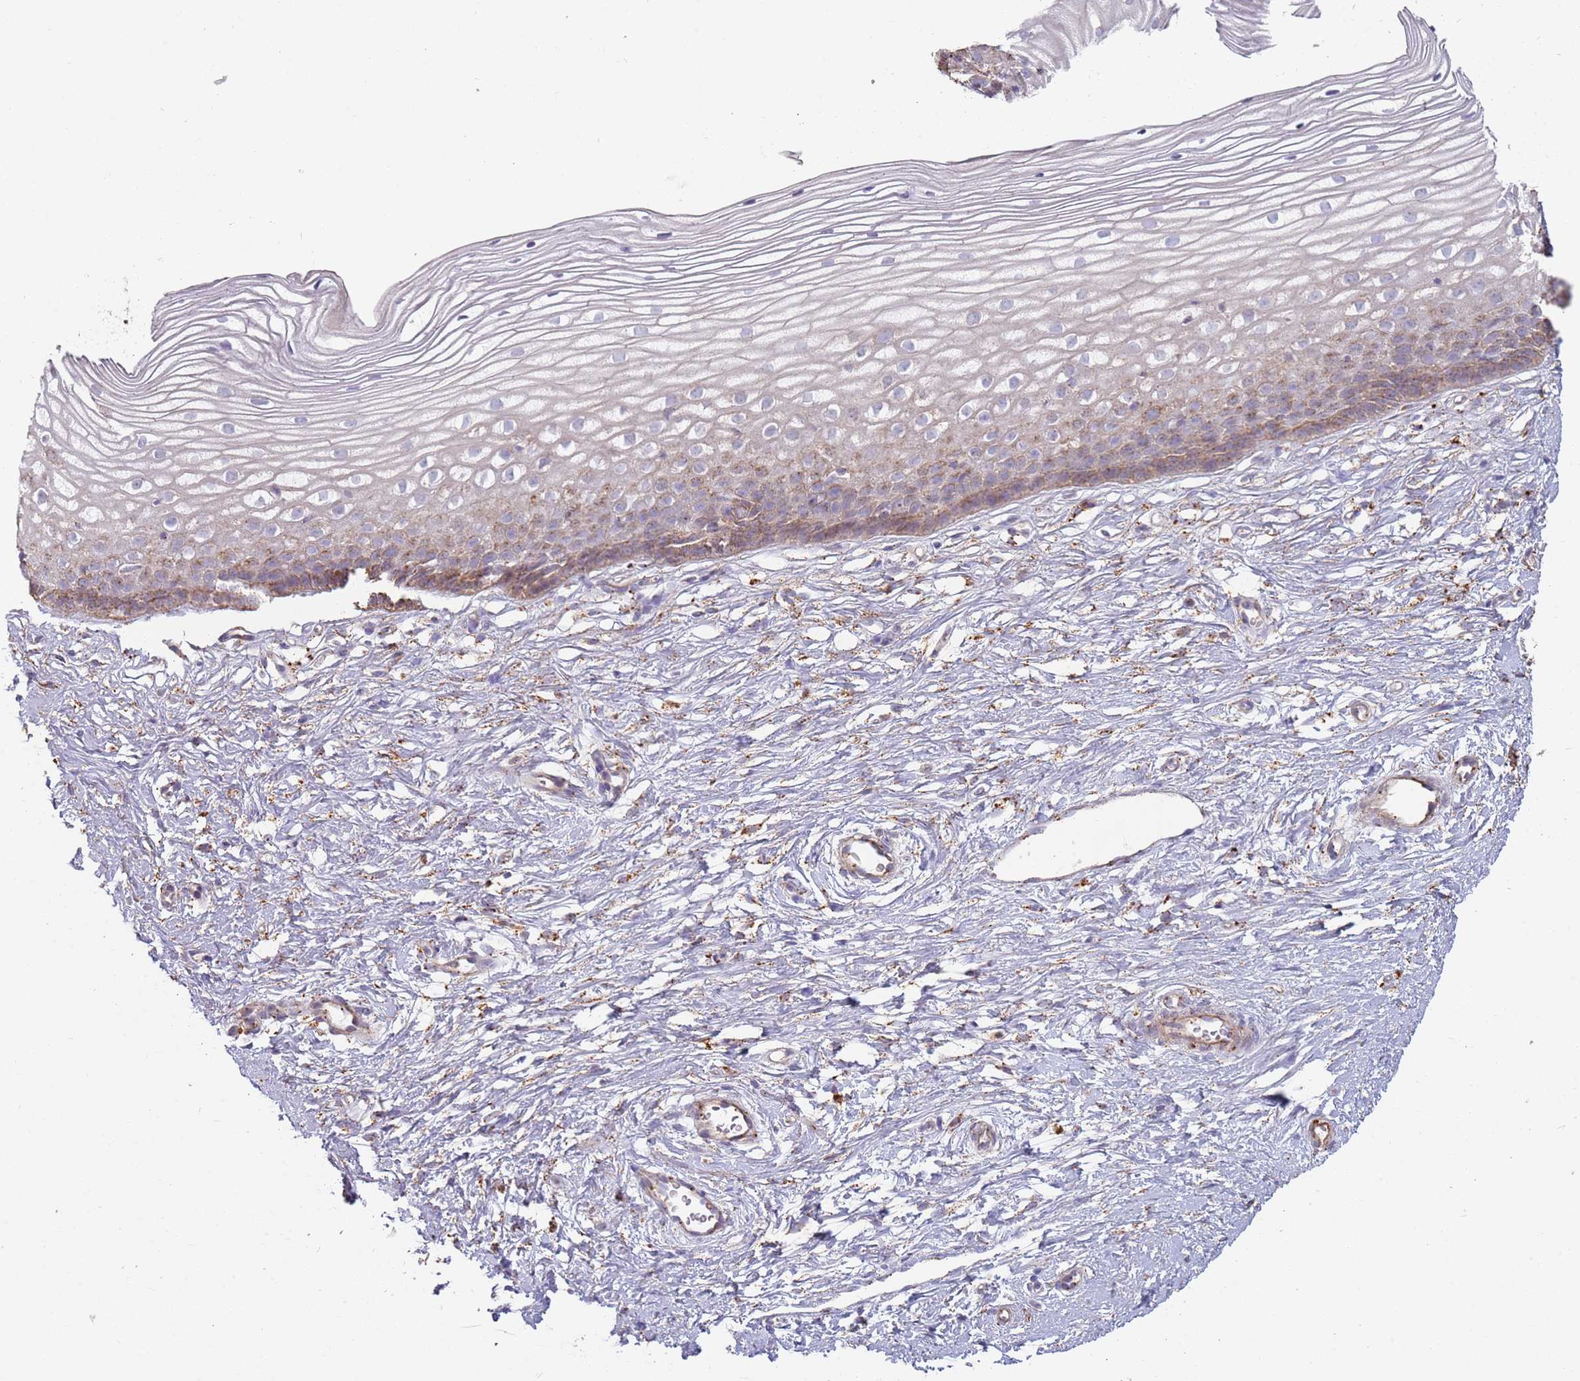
{"staining": {"intensity": "moderate", "quantity": "25%-75%", "location": "cytoplasmic/membranous"}, "tissue": "cervix", "cell_type": "Glandular cells", "image_type": "normal", "snomed": [{"axis": "morphology", "description": "Normal tissue, NOS"}, {"axis": "topography", "description": "Cervix"}], "caption": "IHC (DAB (3,3'-diaminobenzidine)) staining of normal cervix shows moderate cytoplasmic/membranous protein staining in about 25%-75% of glandular cells. Immunohistochemistry stains the protein of interest in brown and the nuclei are stained blue.", "gene": "TMEM229B", "patient": {"sex": "female", "age": 40}}